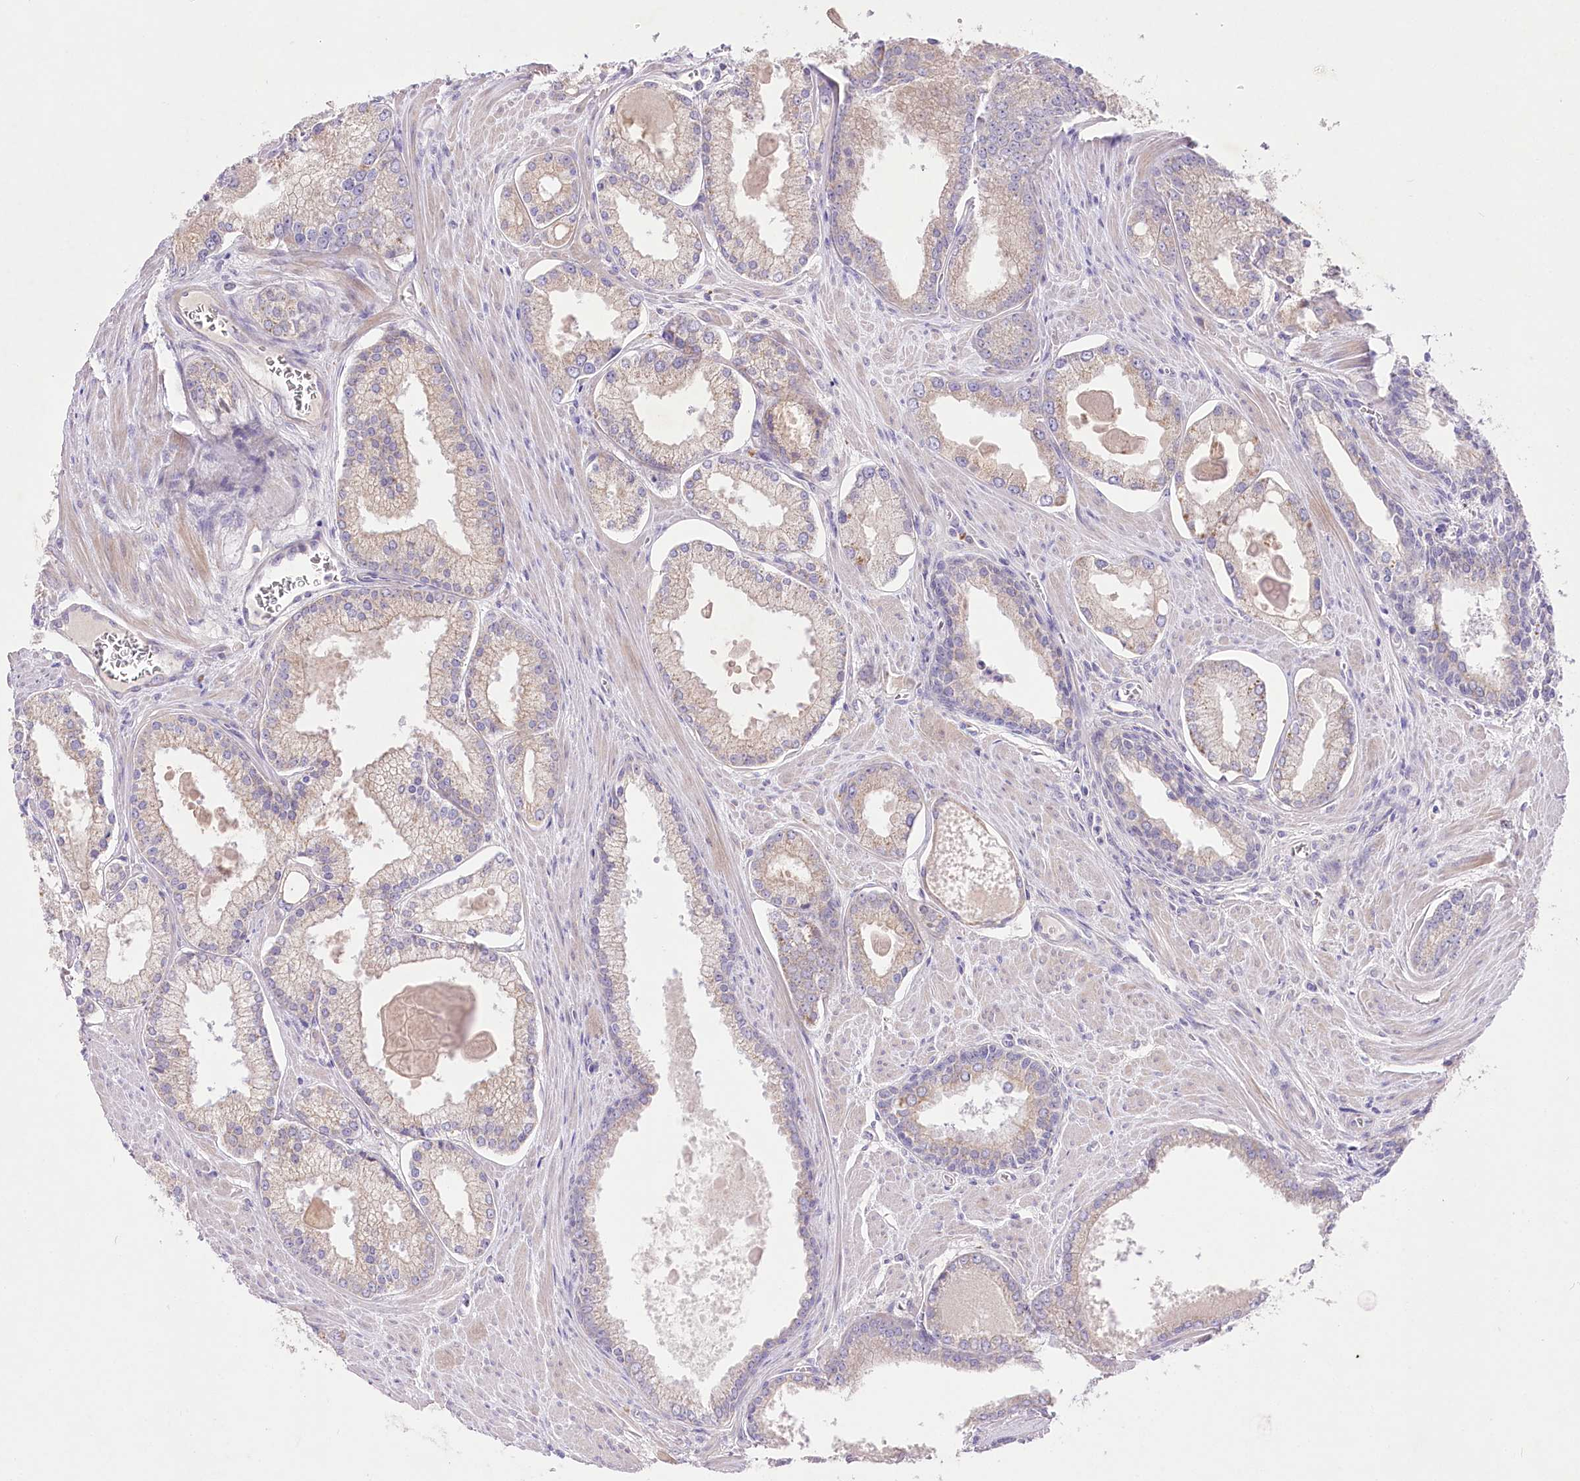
{"staining": {"intensity": "weak", "quantity": "25%-75%", "location": "cytoplasmic/membranous"}, "tissue": "prostate cancer", "cell_type": "Tumor cells", "image_type": "cancer", "snomed": [{"axis": "morphology", "description": "Adenocarcinoma, Low grade"}, {"axis": "topography", "description": "Prostate"}], "caption": "The immunohistochemical stain labels weak cytoplasmic/membranous expression in tumor cells of prostate low-grade adenocarcinoma tissue. The staining was performed using DAB (3,3'-diaminobenzidine) to visualize the protein expression in brown, while the nuclei were stained in blue with hematoxylin (Magnification: 20x).", "gene": "LRRC14B", "patient": {"sex": "male", "age": 54}}